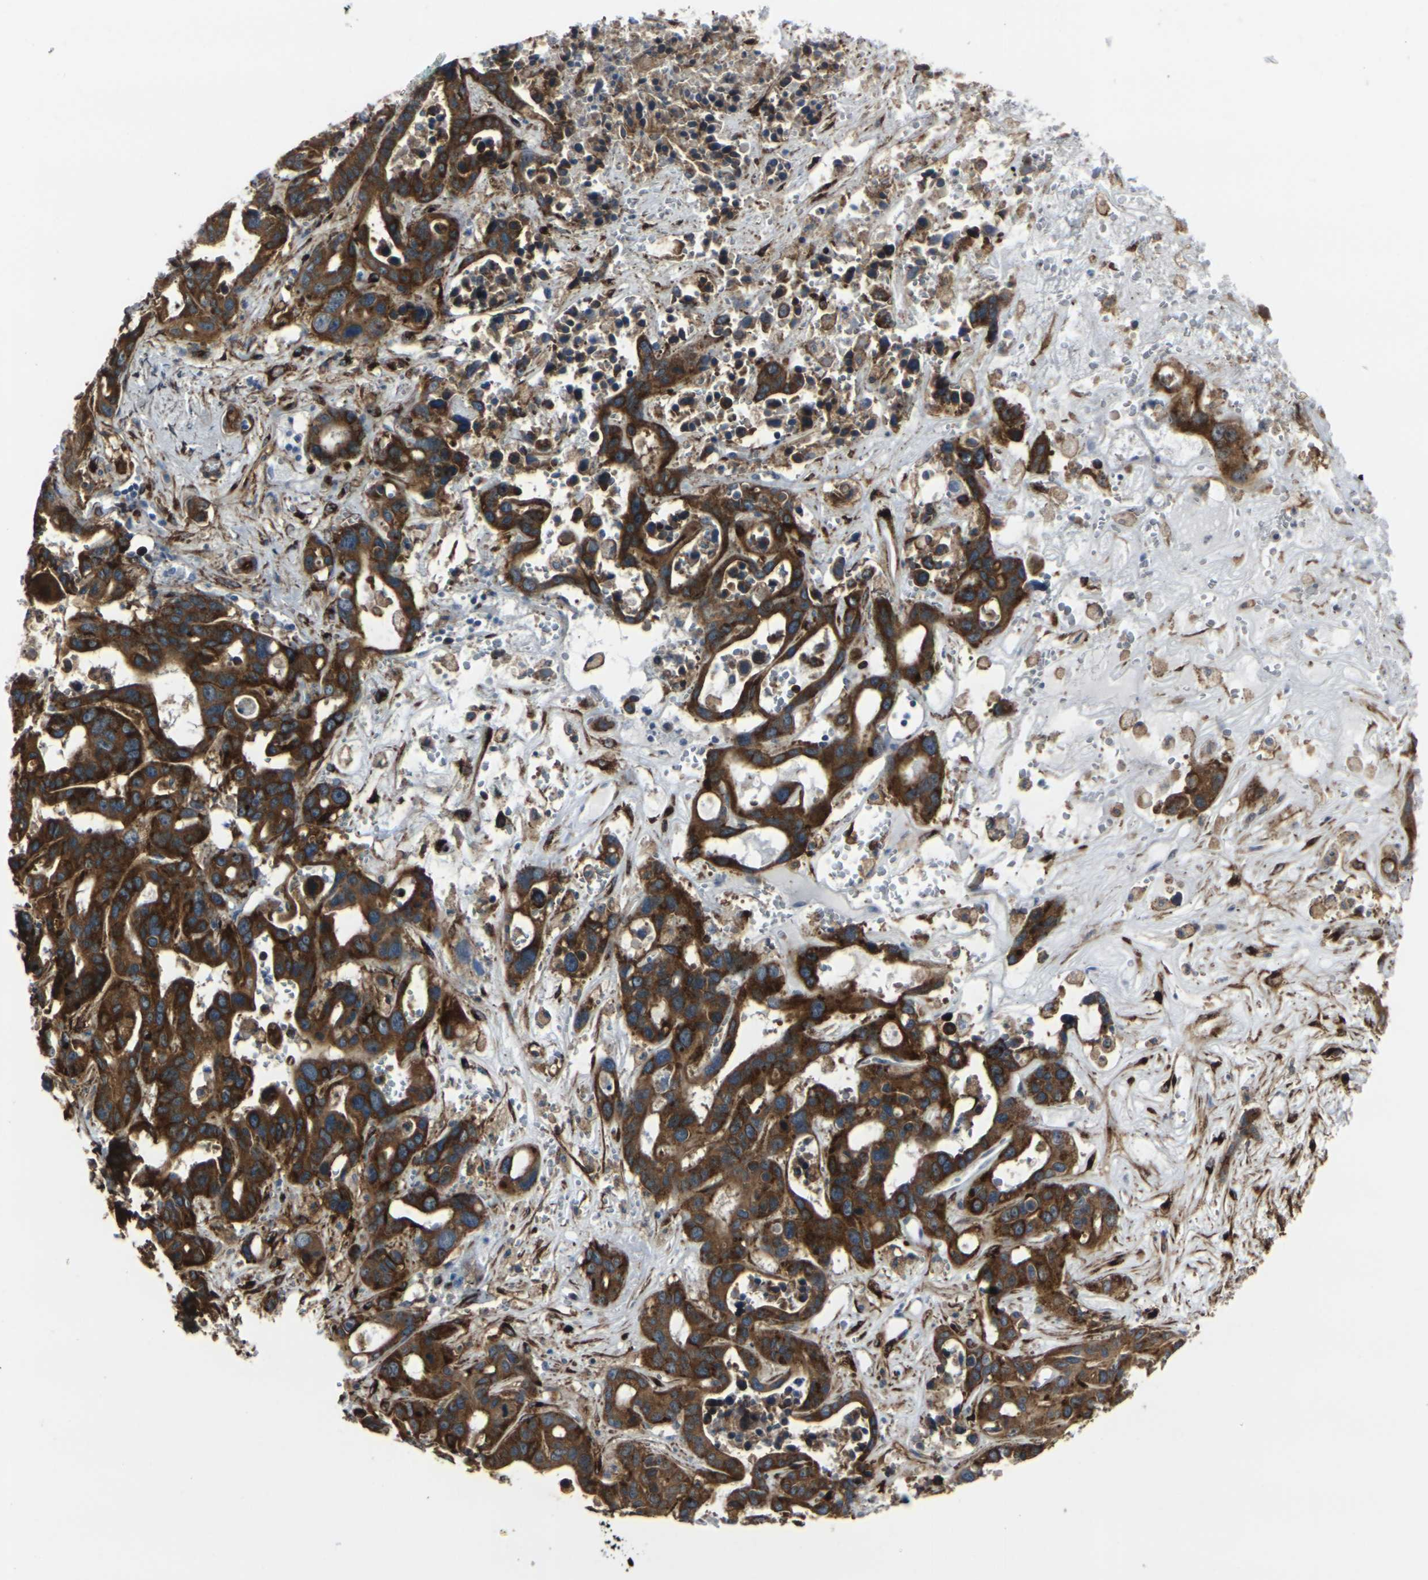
{"staining": {"intensity": "strong", "quantity": ">75%", "location": "cytoplasmic/membranous"}, "tissue": "liver cancer", "cell_type": "Tumor cells", "image_type": "cancer", "snomed": [{"axis": "morphology", "description": "Cholangiocarcinoma"}, {"axis": "topography", "description": "Liver"}], "caption": "Cholangiocarcinoma (liver) tissue shows strong cytoplasmic/membranous staining in approximately >75% of tumor cells", "gene": "MYOF", "patient": {"sex": "female", "age": 65}}